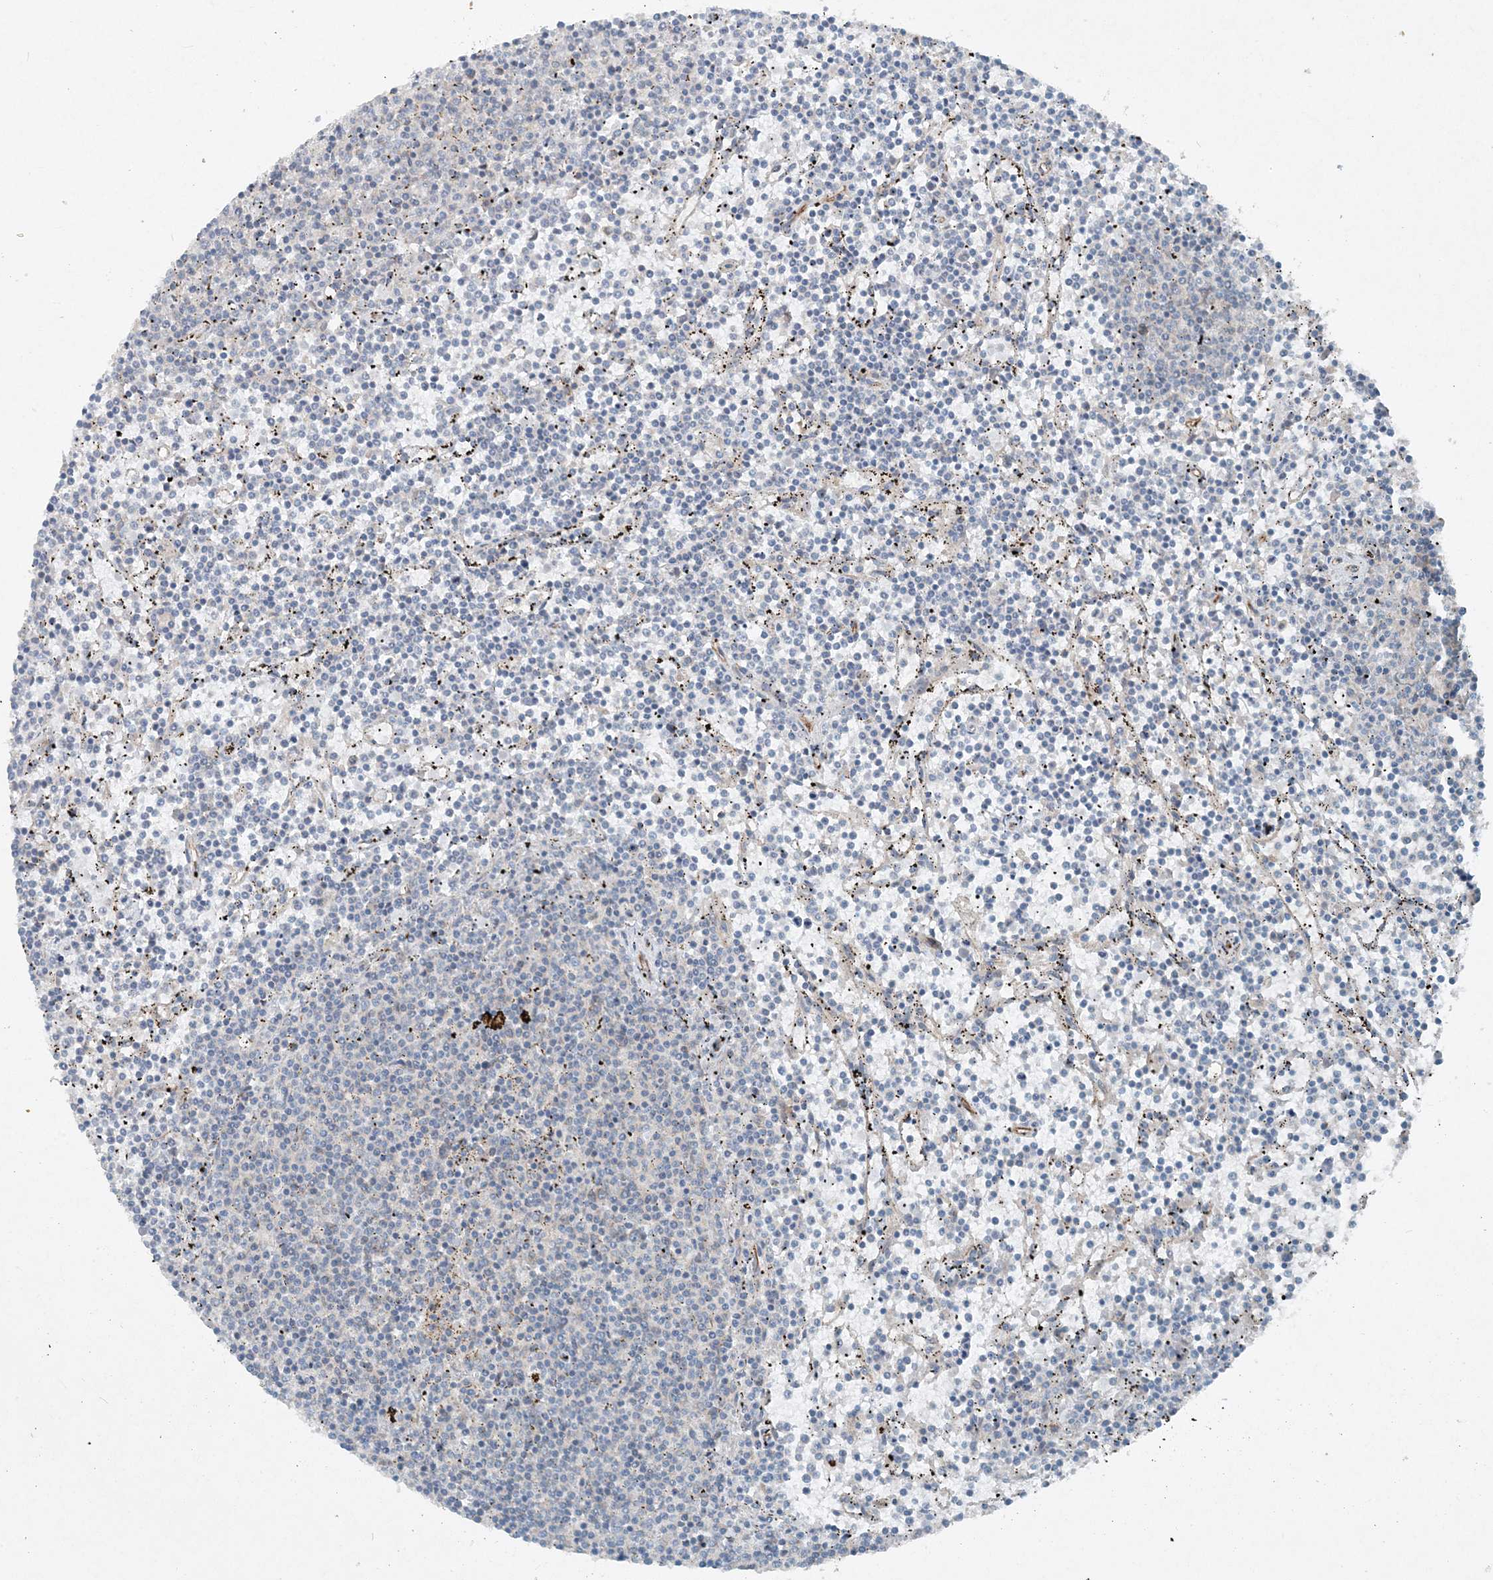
{"staining": {"intensity": "negative", "quantity": "none", "location": "none"}, "tissue": "lymphoma", "cell_type": "Tumor cells", "image_type": "cancer", "snomed": [{"axis": "morphology", "description": "Malignant lymphoma, non-Hodgkin's type, Low grade"}, {"axis": "topography", "description": "Spleen"}], "caption": "Tumor cells are negative for protein expression in human low-grade malignant lymphoma, non-Hodgkin's type.", "gene": "MITD1", "patient": {"sex": "female", "age": 50}}